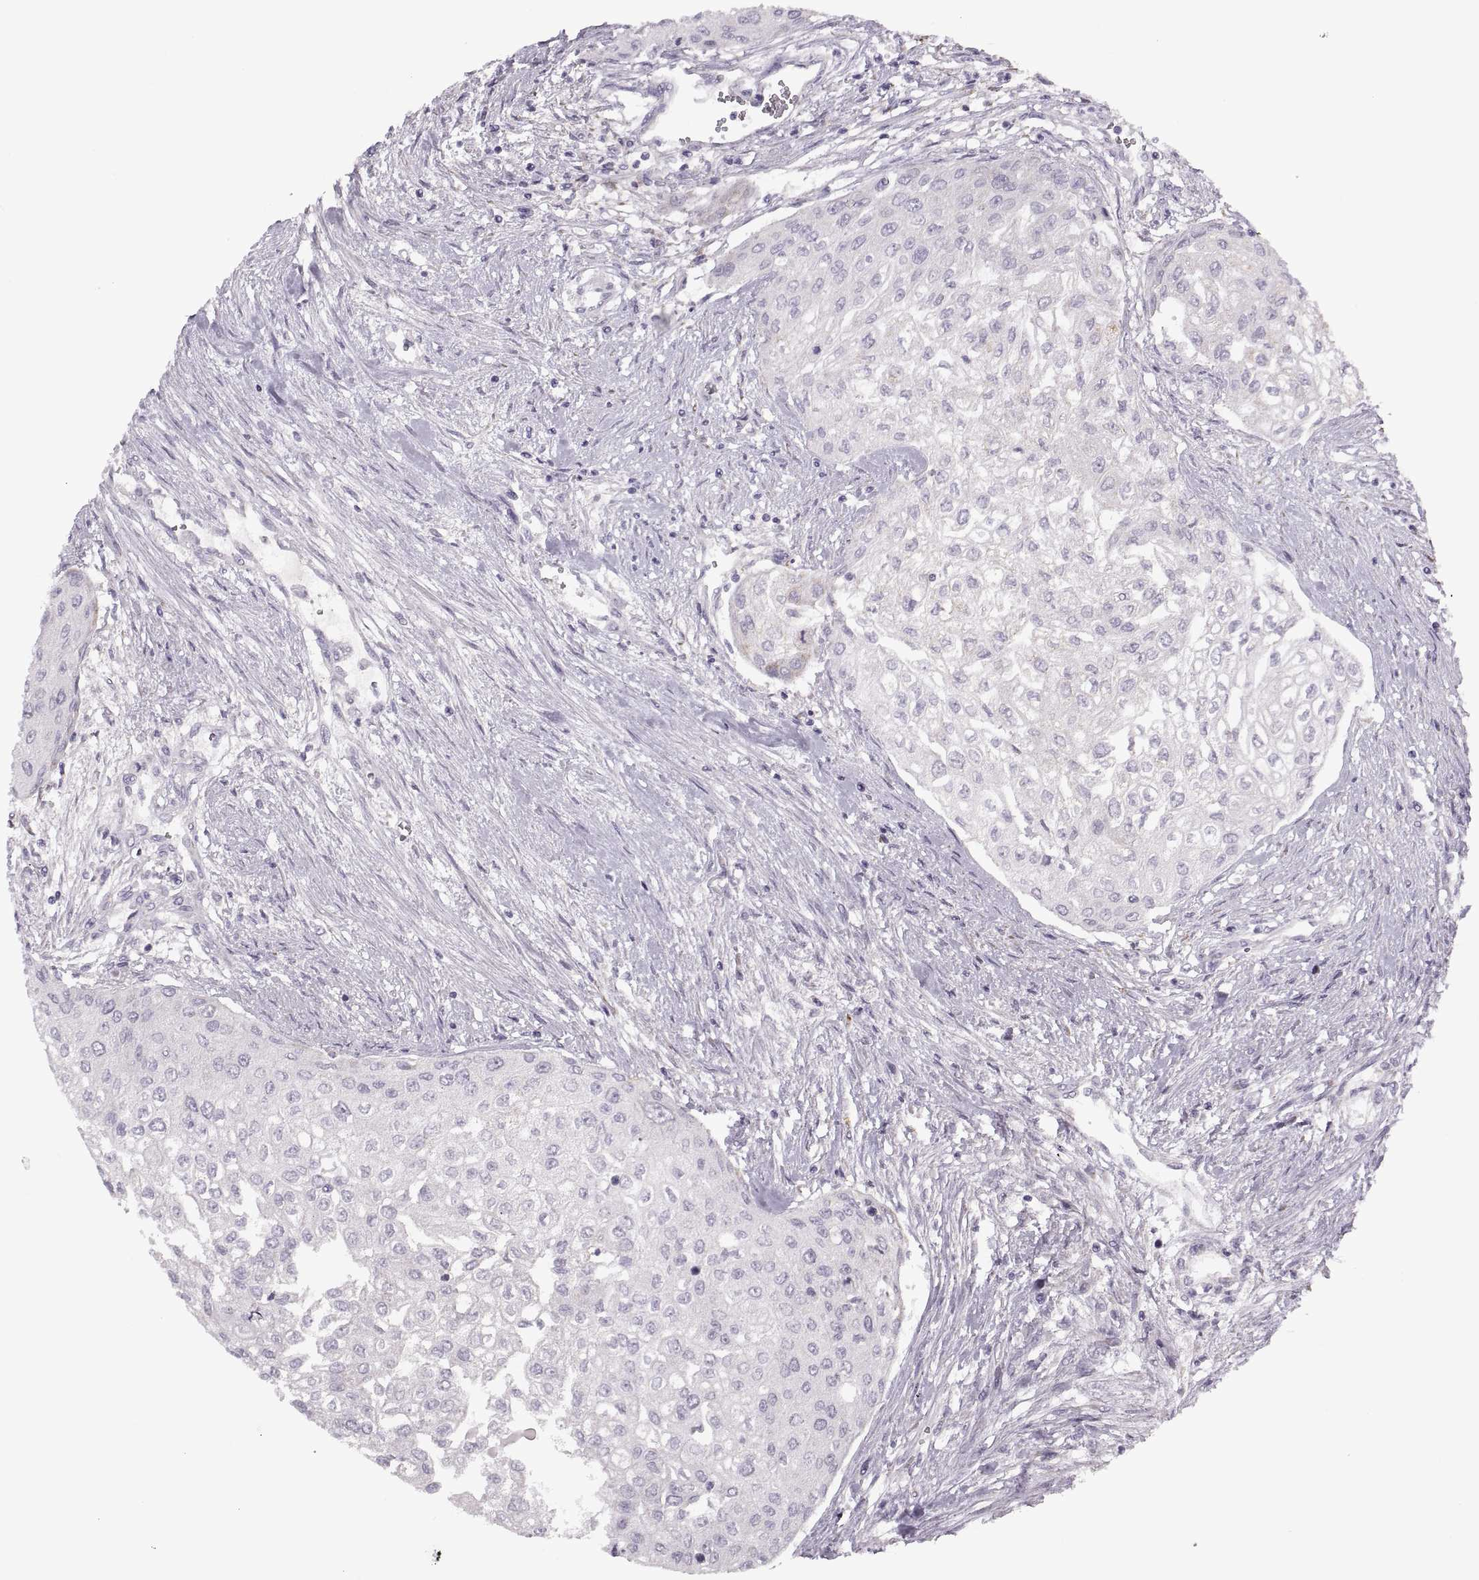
{"staining": {"intensity": "moderate", "quantity": "<25%", "location": "cytoplasmic/membranous"}, "tissue": "urothelial cancer", "cell_type": "Tumor cells", "image_type": "cancer", "snomed": [{"axis": "morphology", "description": "Urothelial carcinoma, High grade"}, {"axis": "topography", "description": "Urinary bladder"}], "caption": "Immunohistochemistry (IHC) of urothelial carcinoma (high-grade) shows low levels of moderate cytoplasmic/membranous positivity in about <25% of tumor cells.", "gene": "PIERCE1", "patient": {"sex": "male", "age": 62}}